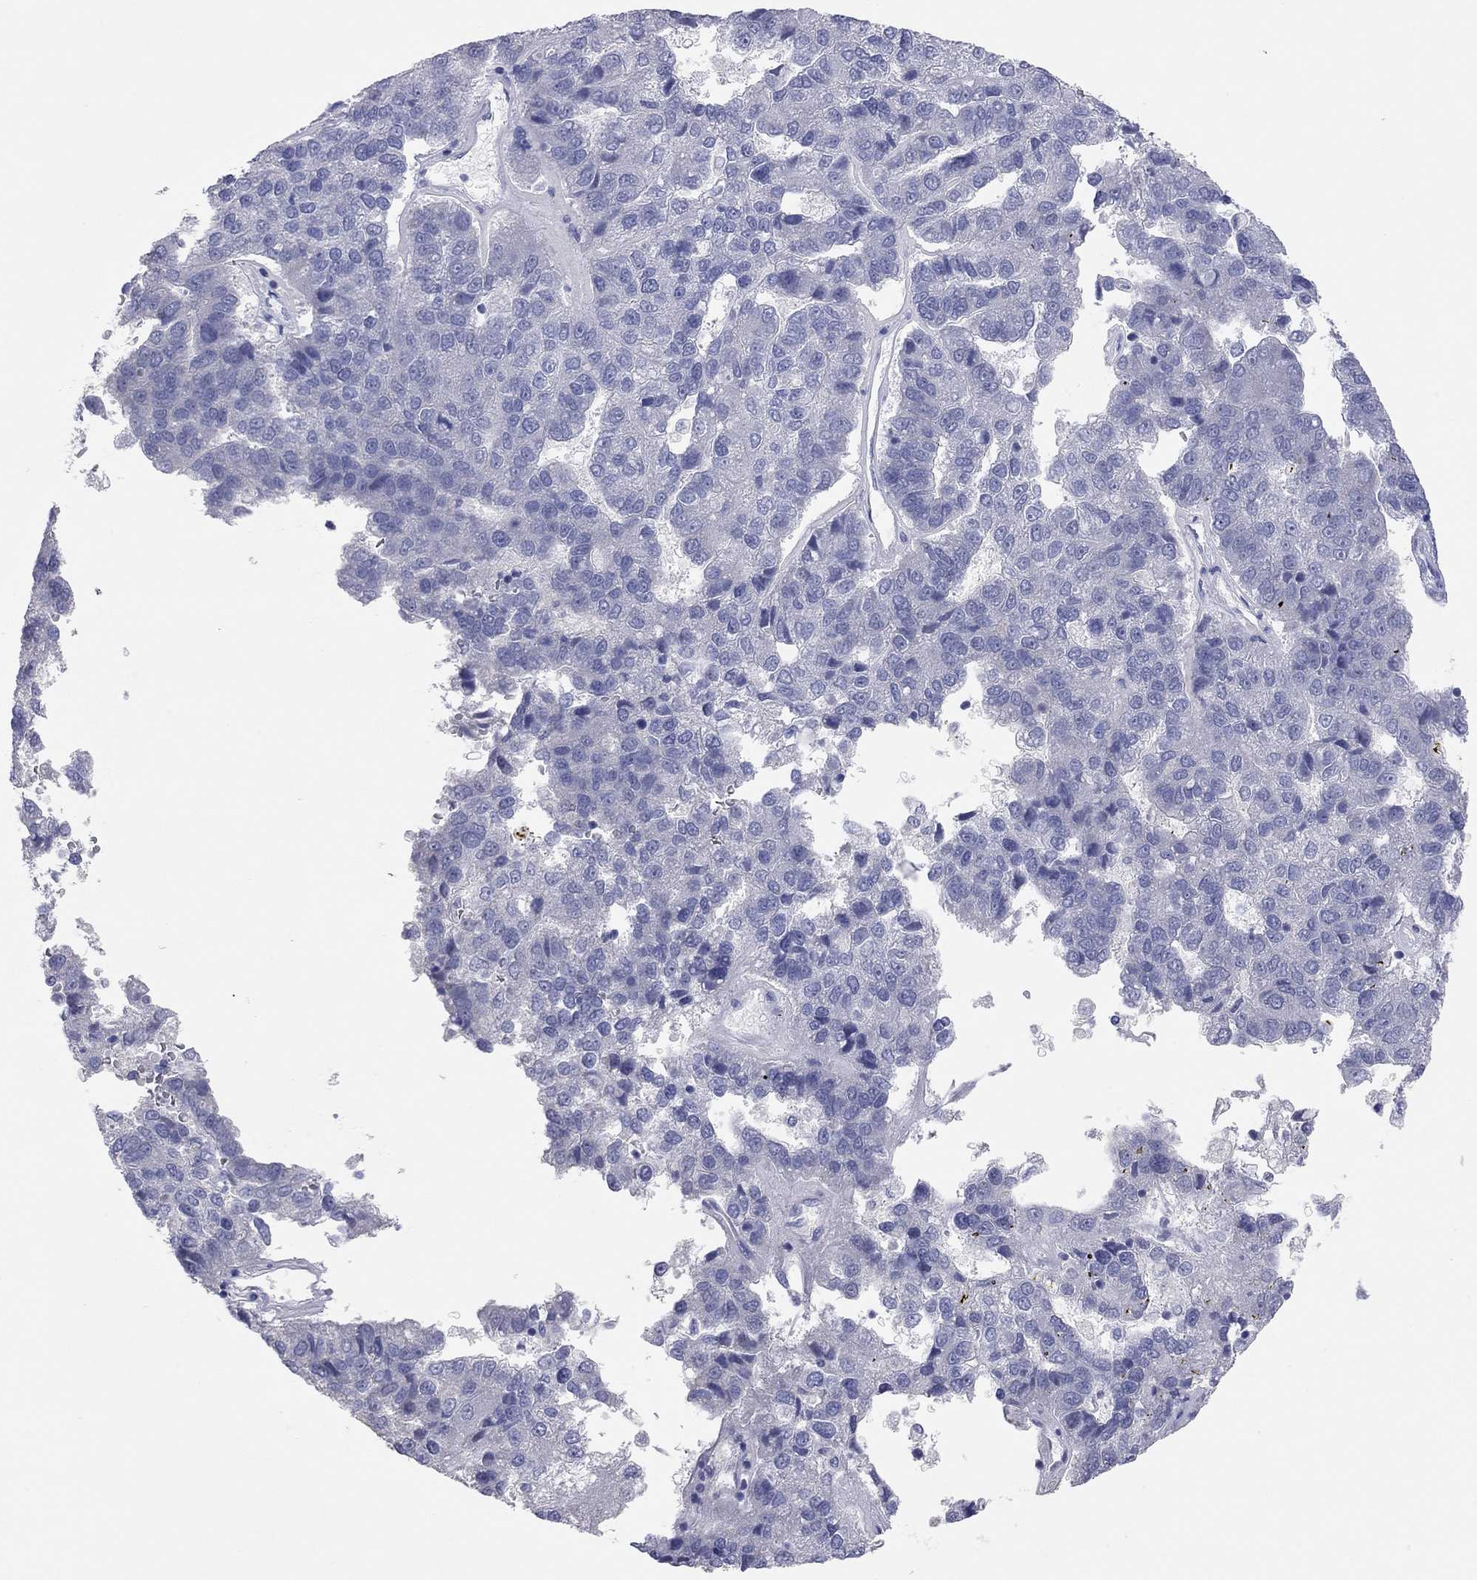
{"staining": {"intensity": "negative", "quantity": "none", "location": "none"}, "tissue": "pancreatic cancer", "cell_type": "Tumor cells", "image_type": "cancer", "snomed": [{"axis": "morphology", "description": "Adenocarcinoma, NOS"}, {"axis": "topography", "description": "Pancreas"}], "caption": "DAB immunohistochemical staining of adenocarcinoma (pancreatic) demonstrates no significant staining in tumor cells. (DAB (3,3'-diaminobenzidine) IHC, high magnification).", "gene": "KCNB1", "patient": {"sex": "female", "age": 61}}